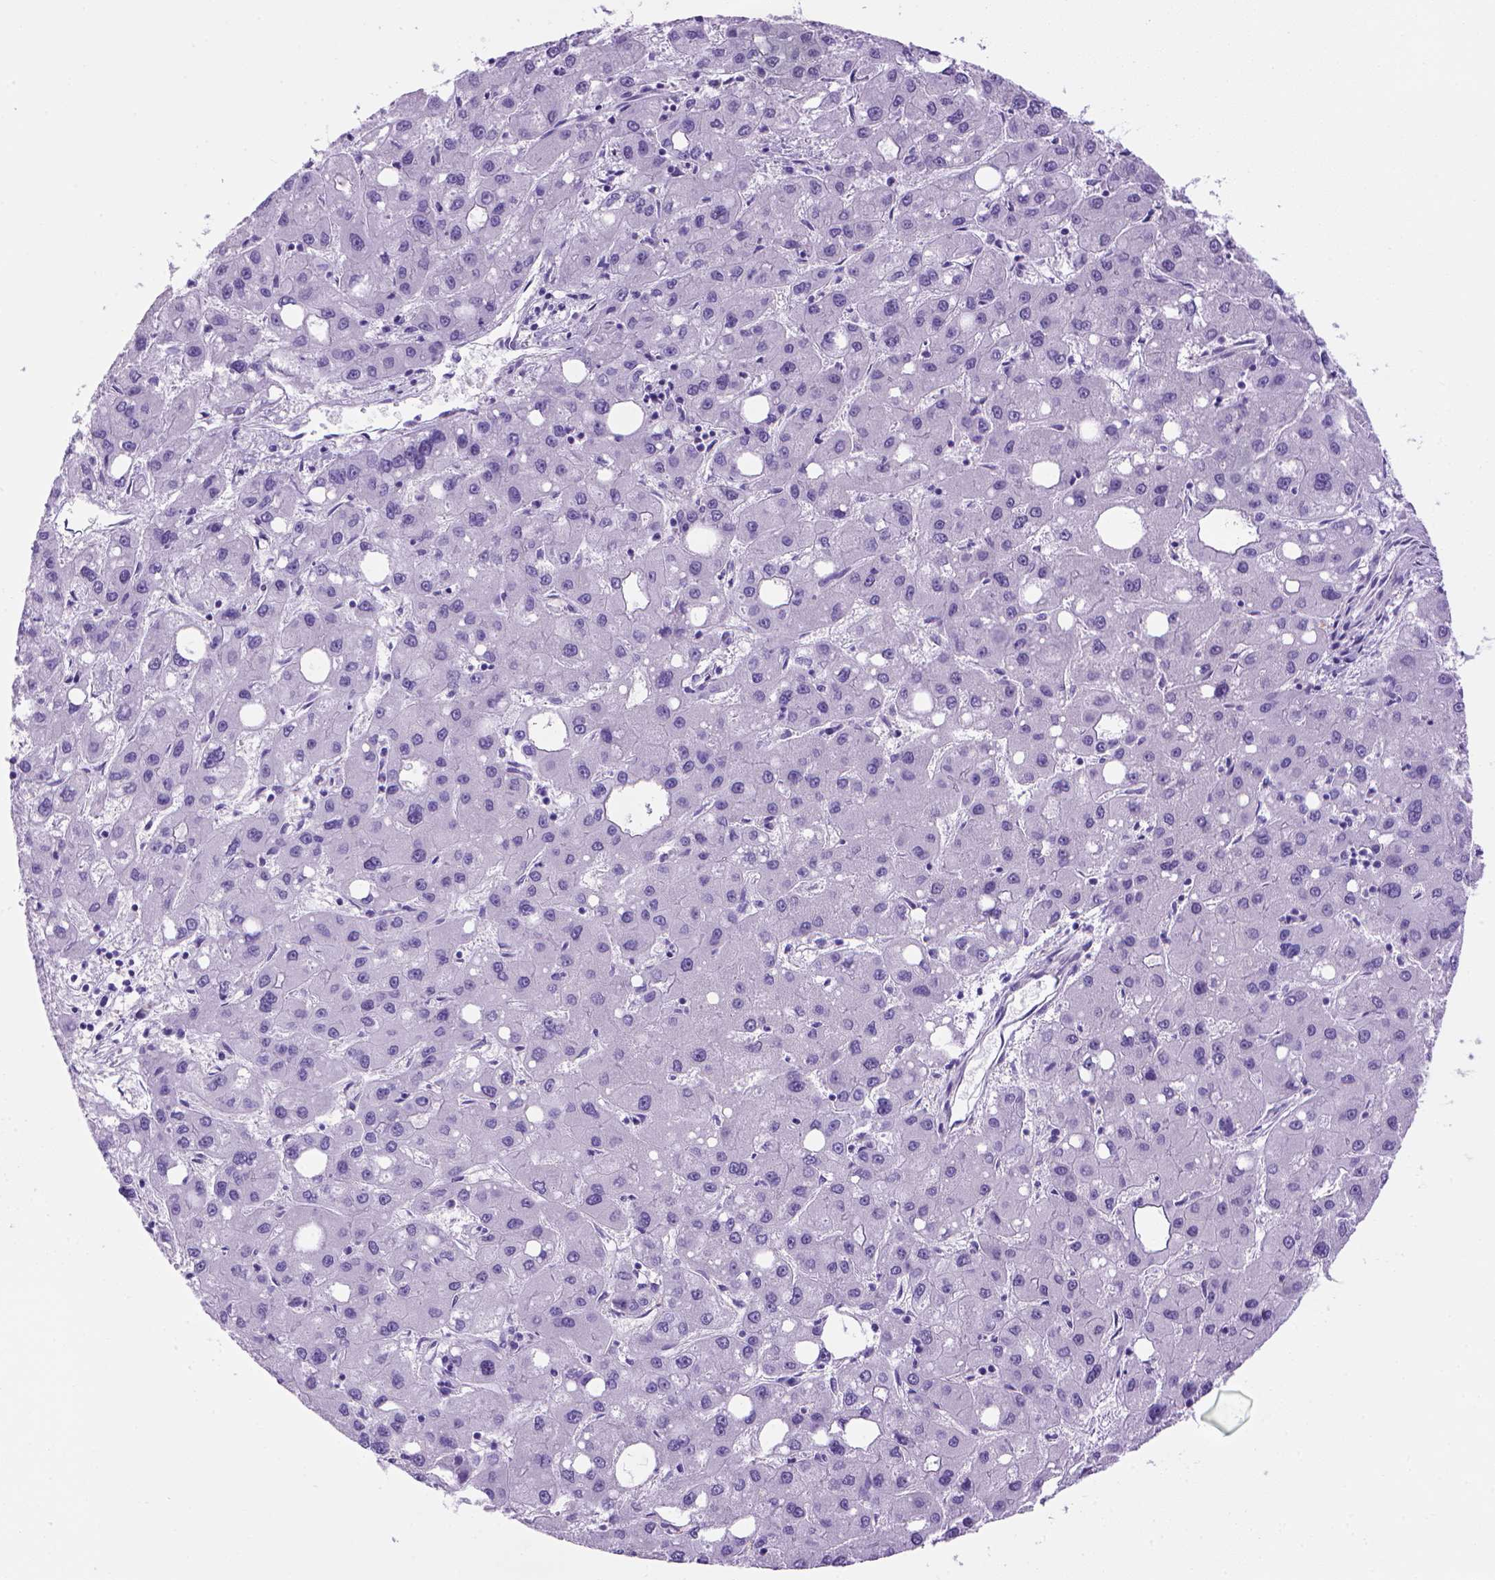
{"staining": {"intensity": "negative", "quantity": "none", "location": "none"}, "tissue": "liver cancer", "cell_type": "Tumor cells", "image_type": "cancer", "snomed": [{"axis": "morphology", "description": "Carcinoma, Hepatocellular, NOS"}, {"axis": "topography", "description": "Liver"}], "caption": "Immunohistochemistry (IHC) image of liver cancer (hepatocellular carcinoma) stained for a protein (brown), which reveals no expression in tumor cells.", "gene": "ARHGEF33", "patient": {"sex": "male", "age": 73}}